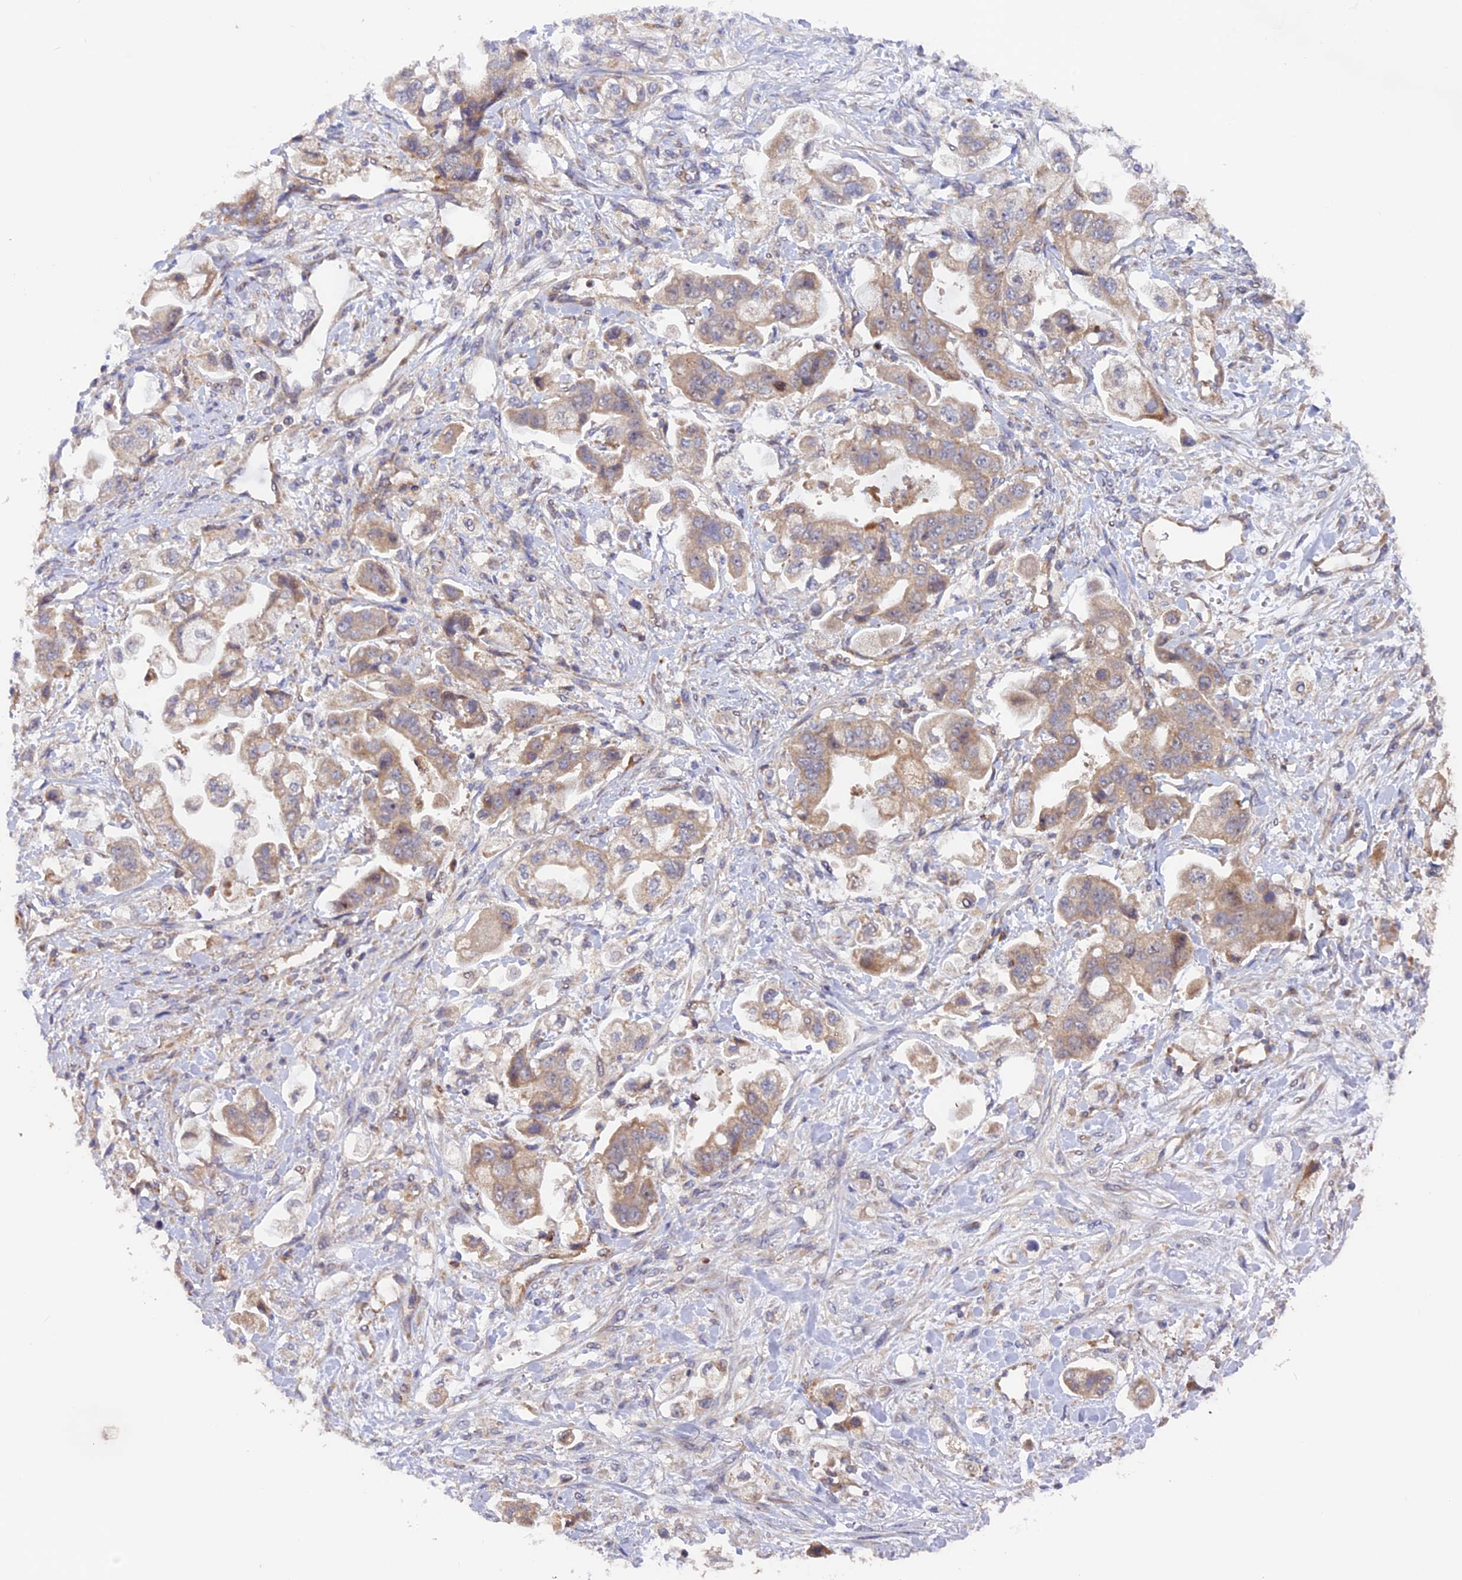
{"staining": {"intensity": "moderate", "quantity": ">75%", "location": "cytoplasmic/membranous"}, "tissue": "stomach cancer", "cell_type": "Tumor cells", "image_type": "cancer", "snomed": [{"axis": "morphology", "description": "Adenocarcinoma, NOS"}, {"axis": "topography", "description": "Stomach"}], "caption": "Stomach cancer tissue demonstrates moderate cytoplasmic/membranous expression in about >75% of tumor cells, visualized by immunohistochemistry. Immunohistochemistry stains the protein of interest in brown and the nuclei are stained blue.", "gene": "FERMT1", "patient": {"sex": "male", "age": 62}}